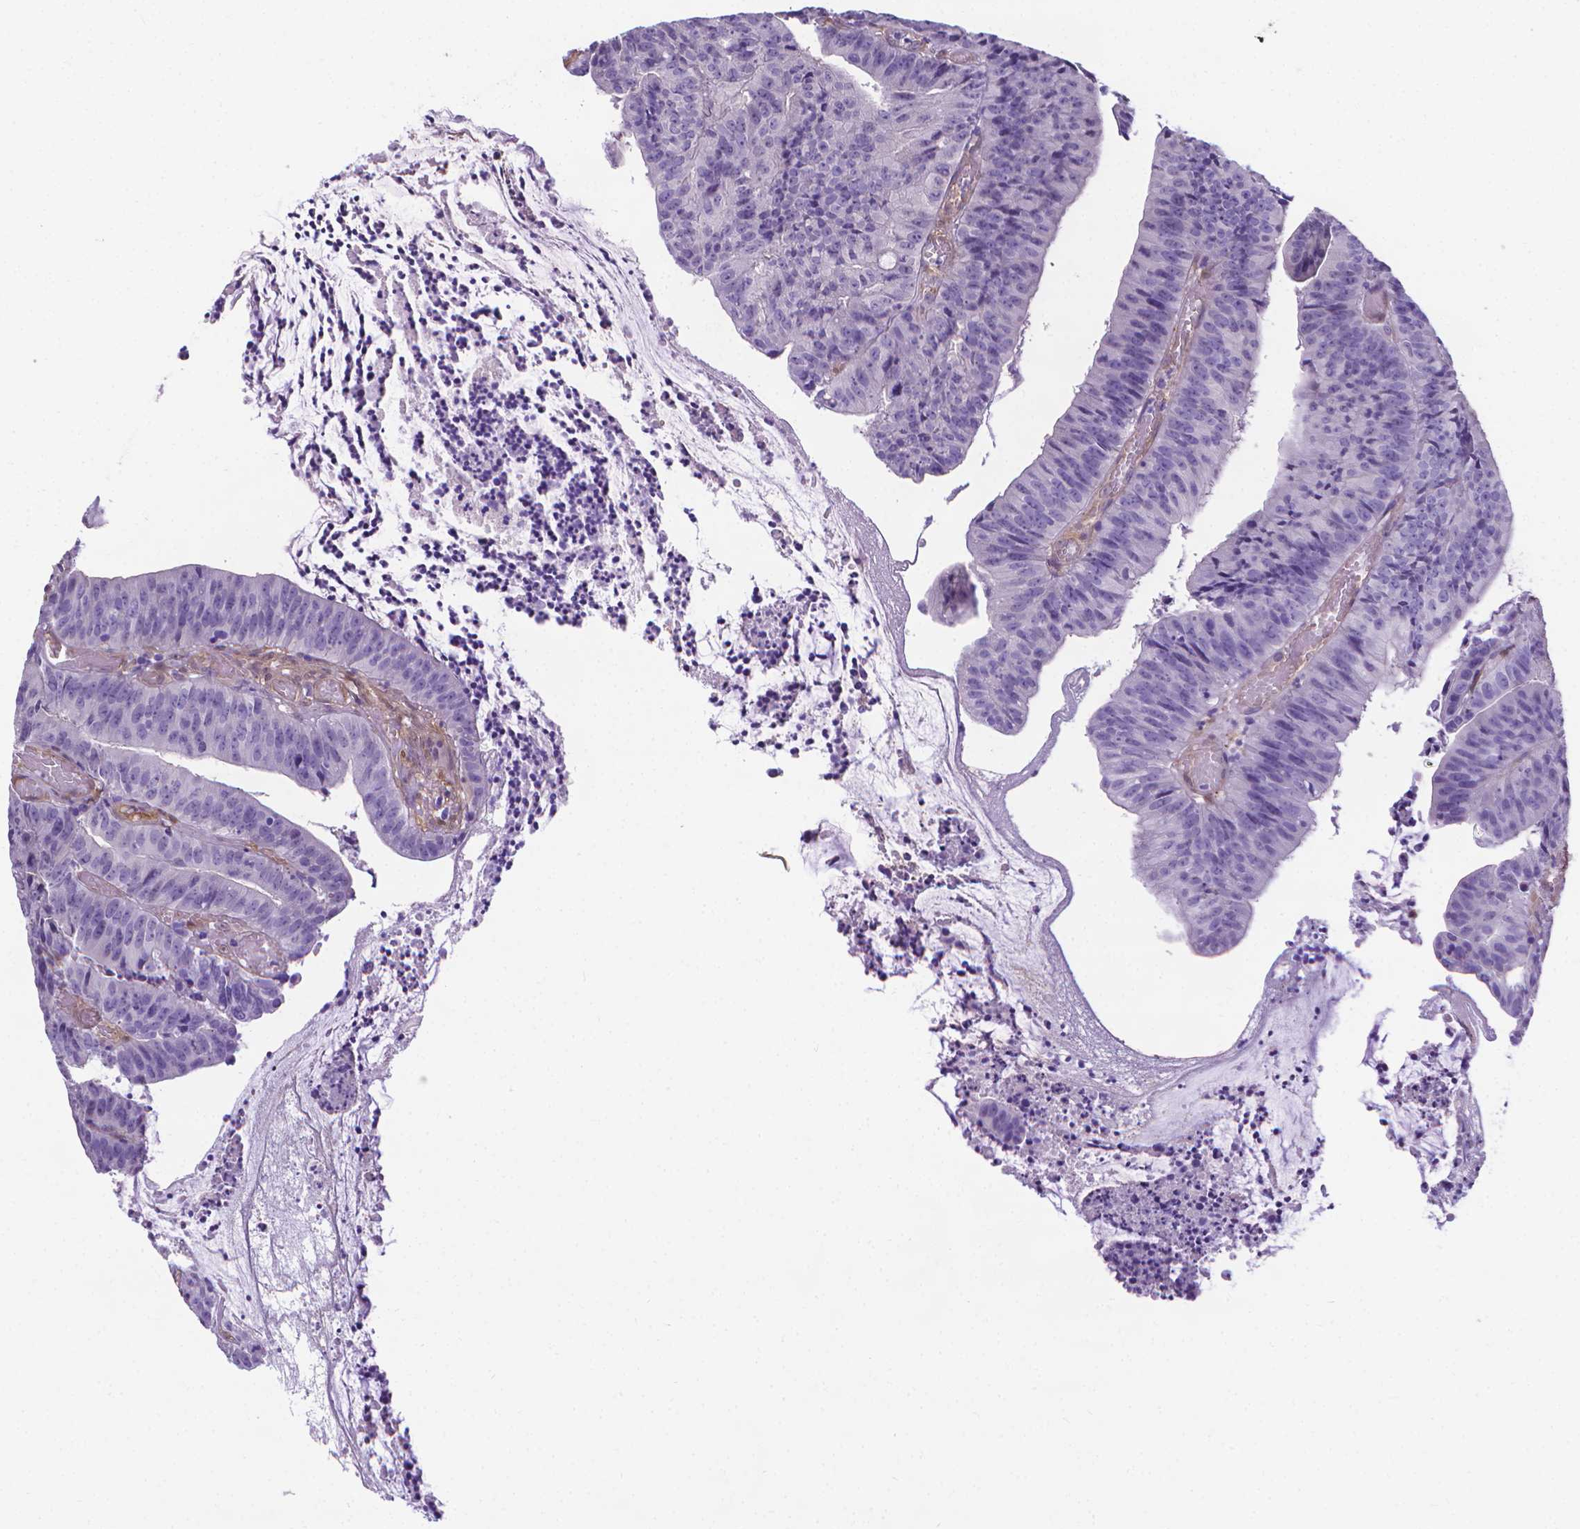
{"staining": {"intensity": "negative", "quantity": "none", "location": "none"}, "tissue": "colorectal cancer", "cell_type": "Tumor cells", "image_type": "cancer", "snomed": [{"axis": "morphology", "description": "Adenocarcinoma, NOS"}, {"axis": "topography", "description": "Colon"}], "caption": "Protein analysis of adenocarcinoma (colorectal) shows no significant expression in tumor cells.", "gene": "CLIC4", "patient": {"sex": "female", "age": 78}}